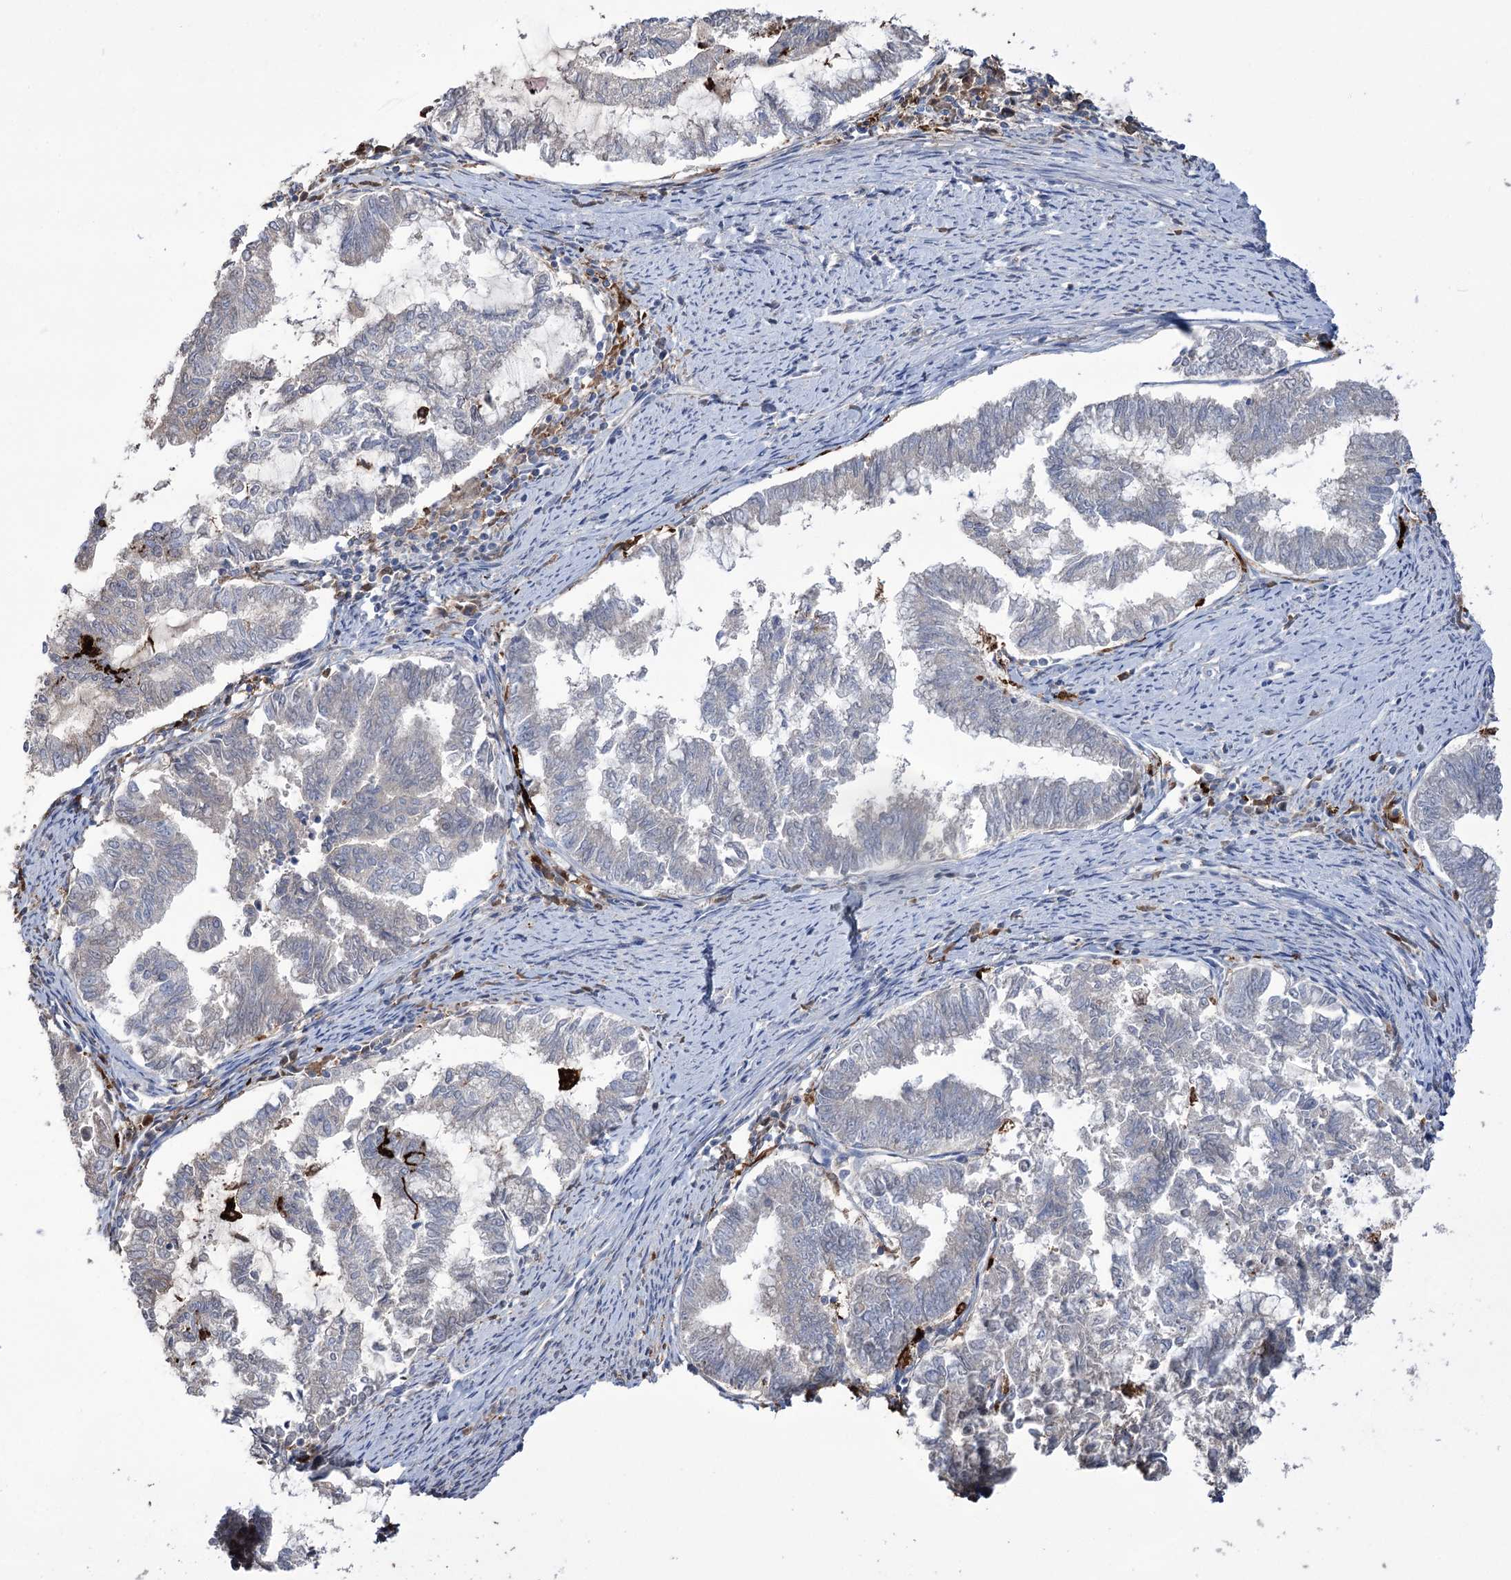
{"staining": {"intensity": "negative", "quantity": "none", "location": "none"}, "tissue": "endometrial cancer", "cell_type": "Tumor cells", "image_type": "cancer", "snomed": [{"axis": "morphology", "description": "Adenocarcinoma, NOS"}, {"axis": "topography", "description": "Endometrium"}], "caption": "Adenocarcinoma (endometrial) was stained to show a protein in brown. There is no significant positivity in tumor cells. (DAB (3,3'-diaminobenzidine) immunohistochemistry, high magnification).", "gene": "ZNF622", "patient": {"sex": "female", "age": 79}}